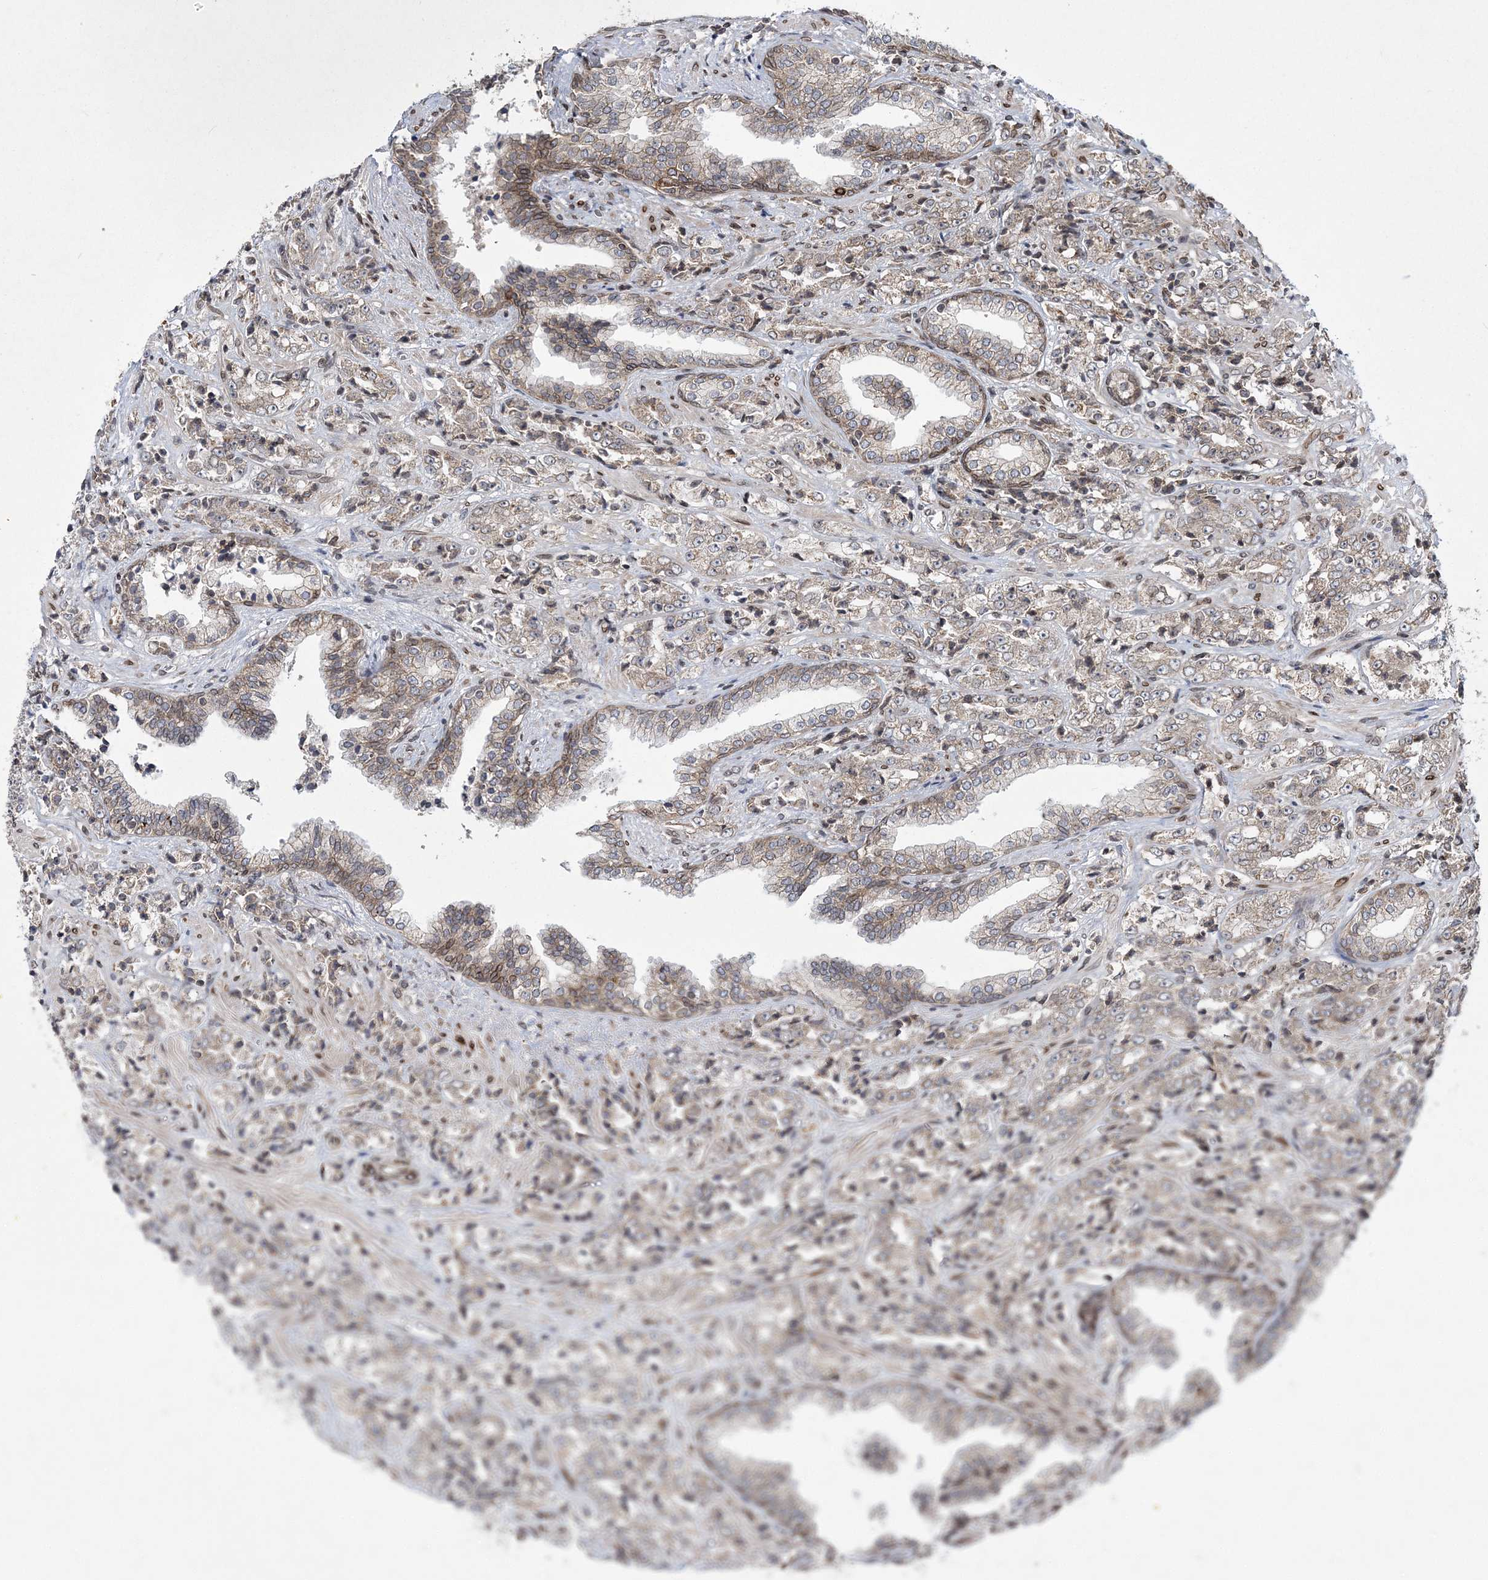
{"staining": {"intensity": "negative", "quantity": "none", "location": "none"}, "tissue": "prostate cancer", "cell_type": "Tumor cells", "image_type": "cancer", "snomed": [{"axis": "morphology", "description": "Adenocarcinoma, High grade"}, {"axis": "topography", "description": "Prostate"}], "caption": "Tumor cells are negative for brown protein staining in prostate cancer (high-grade adenocarcinoma).", "gene": "DNAJC27", "patient": {"sex": "male", "age": 71}}